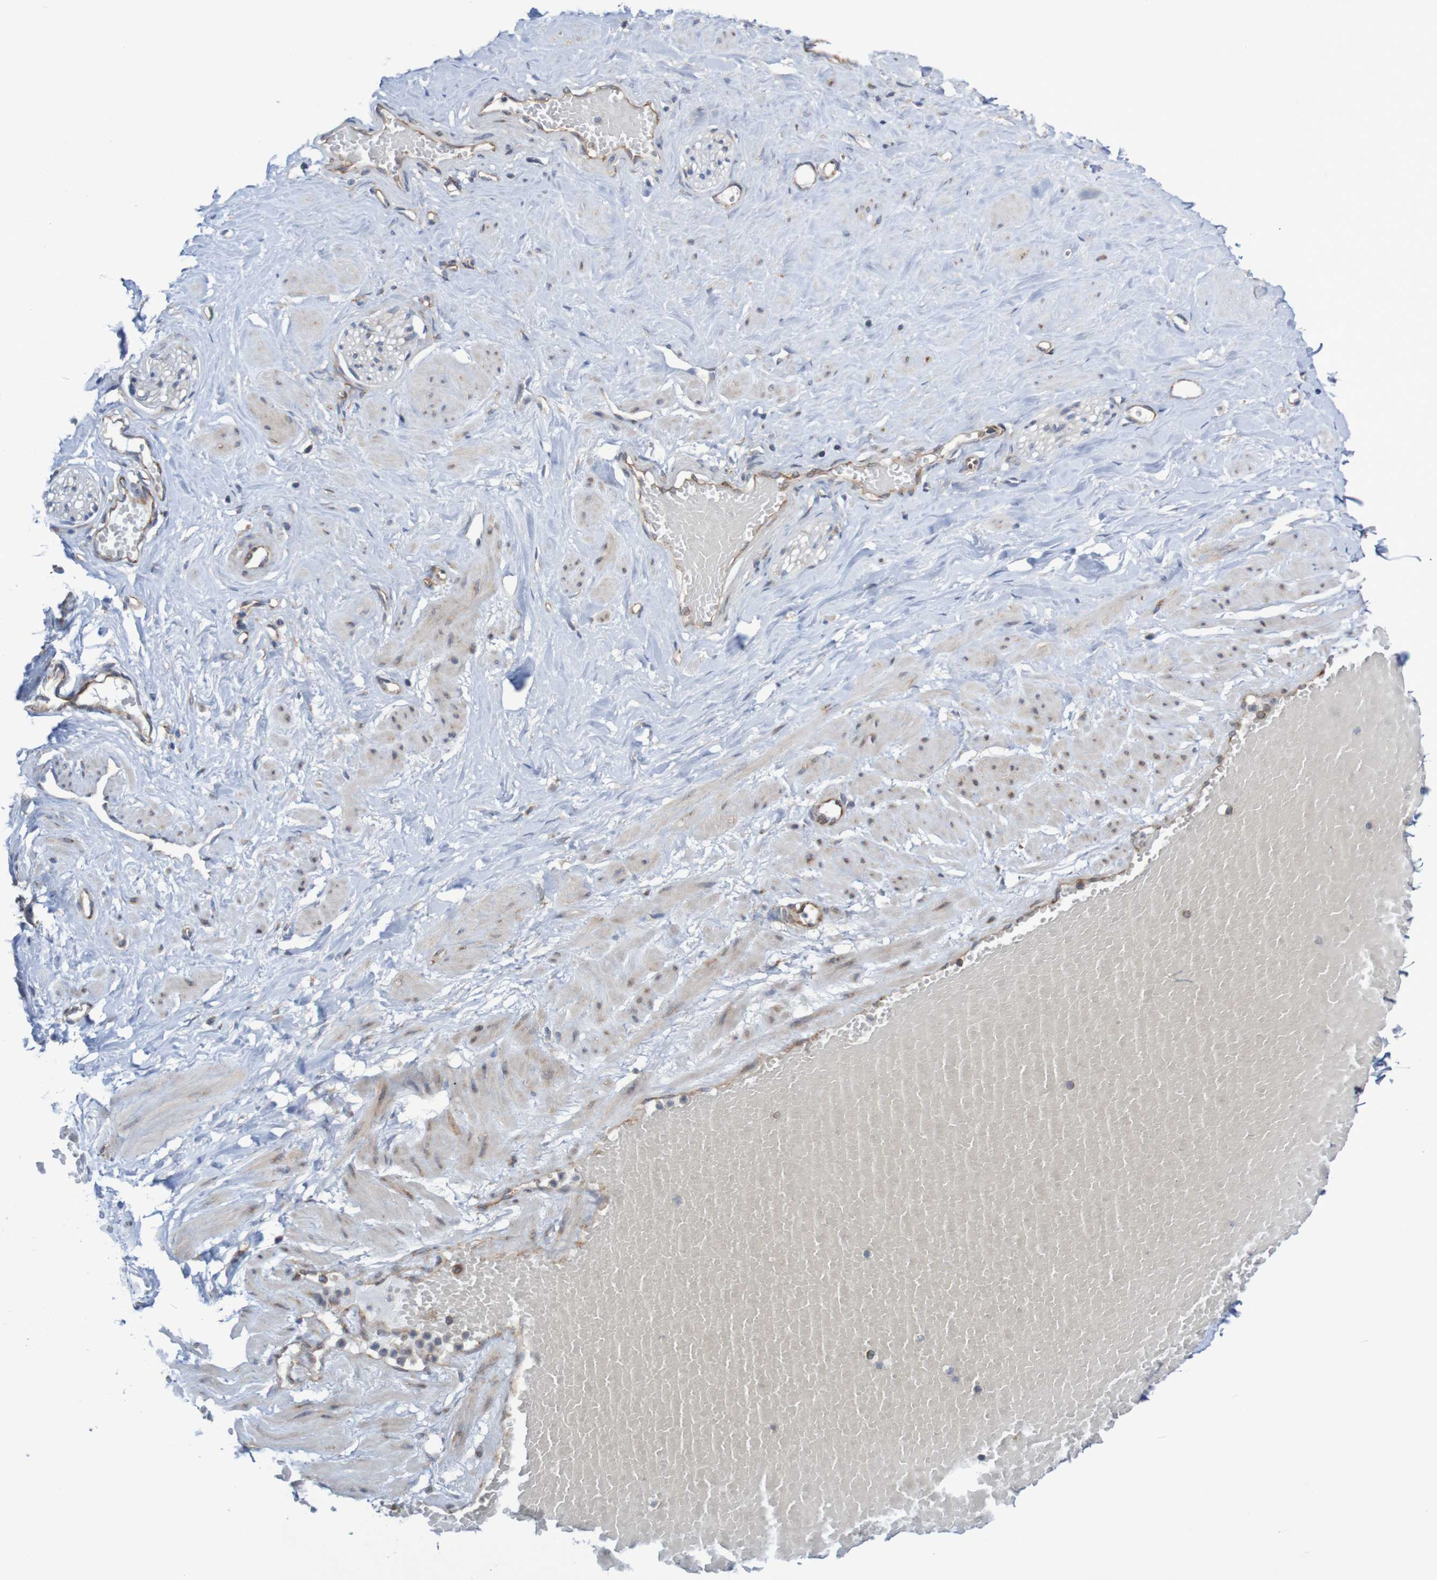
{"staining": {"intensity": "moderate", "quantity": ">75%", "location": "cytoplasmic/membranous"}, "tissue": "adipose tissue", "cell_type": "Adipocytes", "image_type": "normal", "snomed": [{"axis": "morphology", "description": "Normal tissue, NOS"}, {"axis": "topography", "description": "Soft tissue"}, {"axis": "topography", "description": "Vascular tissue"}], "caption": "An immunohistochemistry (IHC) image of benign tissue is shown. Protein staining in brown labels moderate cytoplasmic/membranous positivity in adipose tissue within adipocytes.", "gene": "LRRC47", "patient": {"sex": "female", "age": 35}}